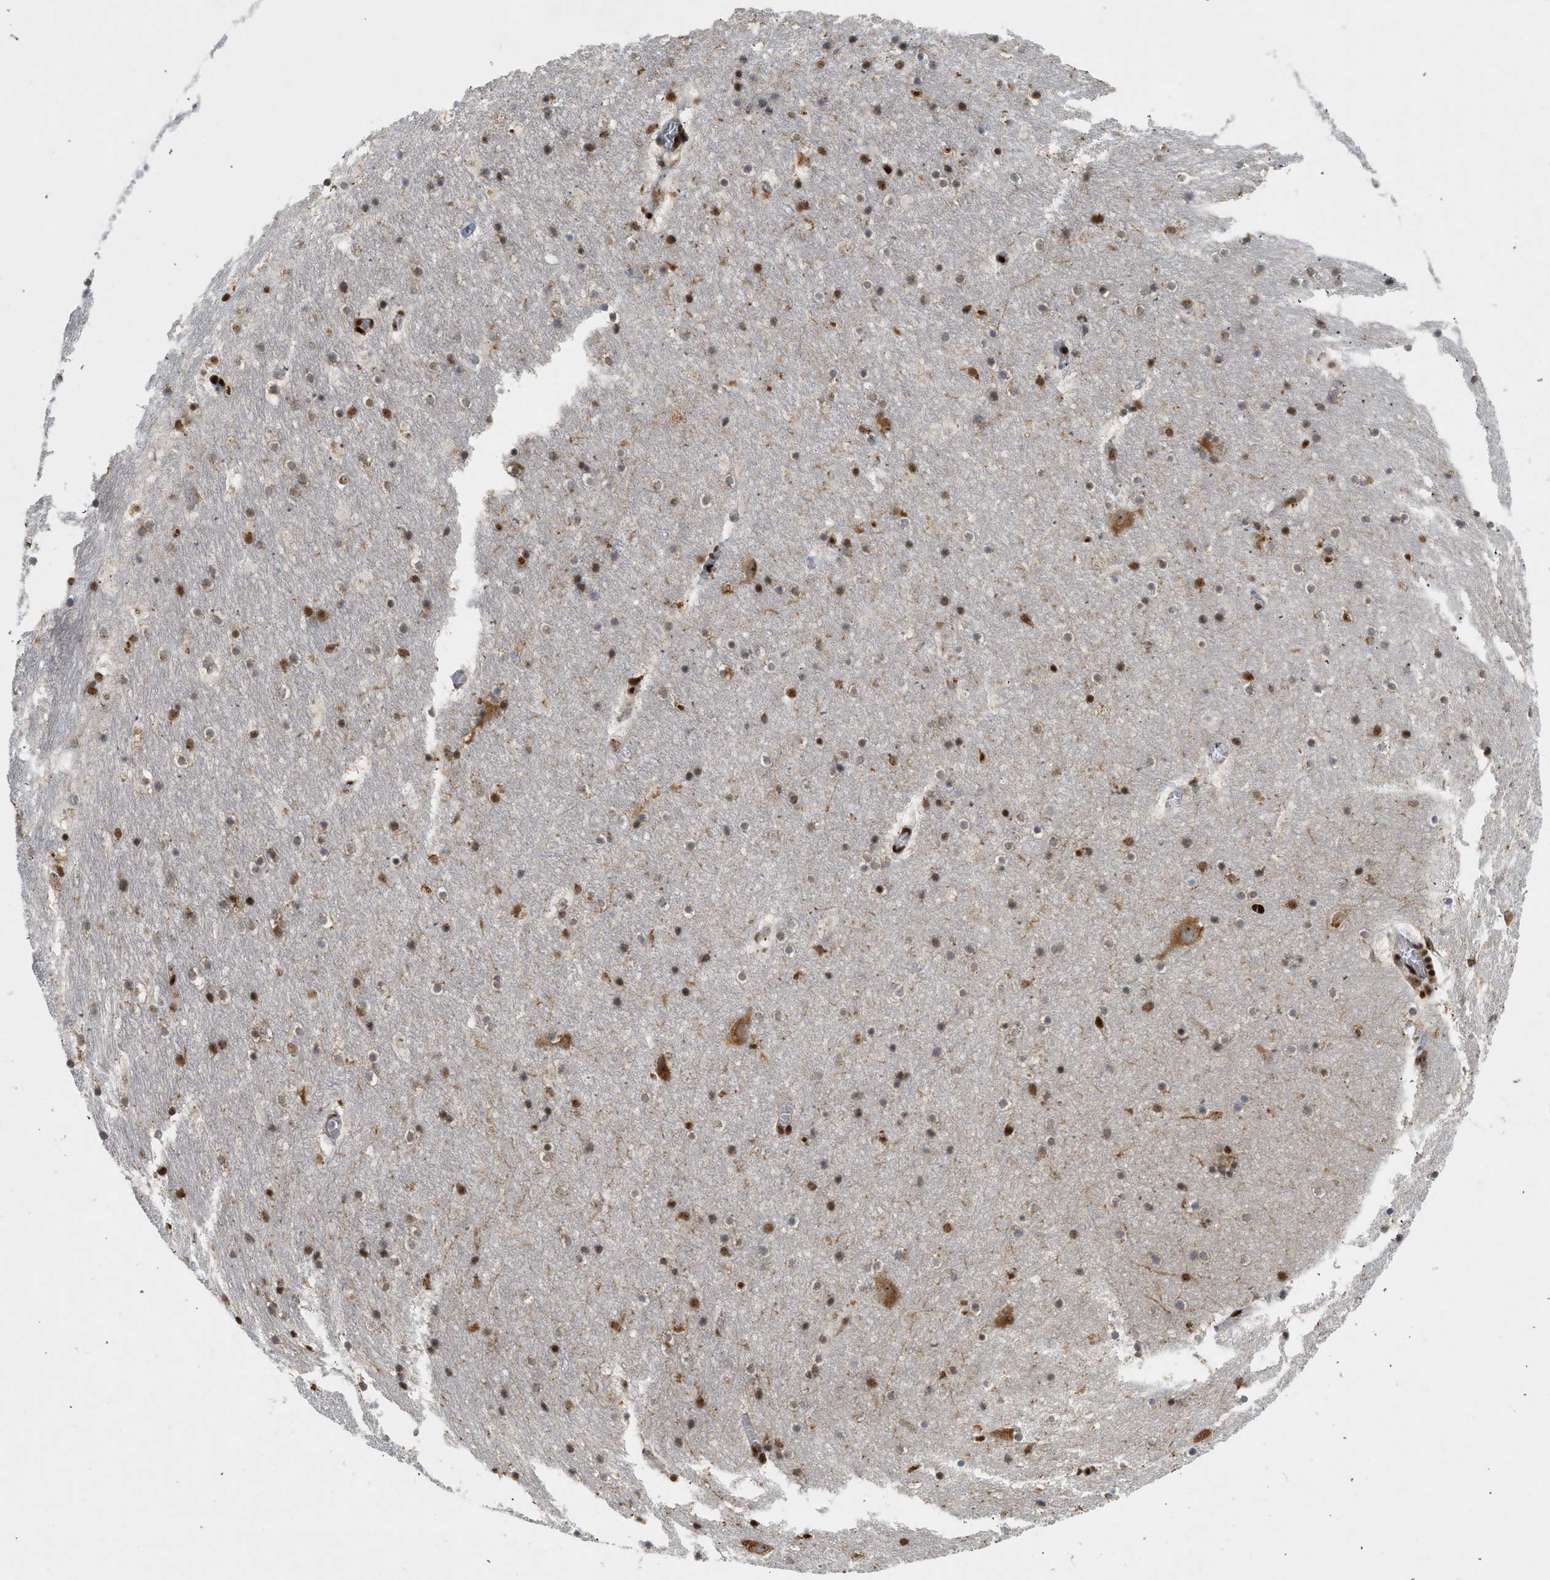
{"staining": {"intensity": "weak", "quantity": "25%-75%", "location": "nuclear"}, "tissue": "hippocampus", "cell_type": "Glial cells", "image_type": "normal", "snomed": [{"axis": "morphology", "description": "Normal tissue, NOS"}, {"axis": "topography", "description": "Hippocampus"}], "caption": "This micrograph exhibits benign hippocampus stained with IHC to label a protein in brown. The nuclear of glial cells show weak positivity for the protein. Nuclei are counter-stained blue.", "gene": "ZNF22", "patient": {"sex": "male", "age": 45}}